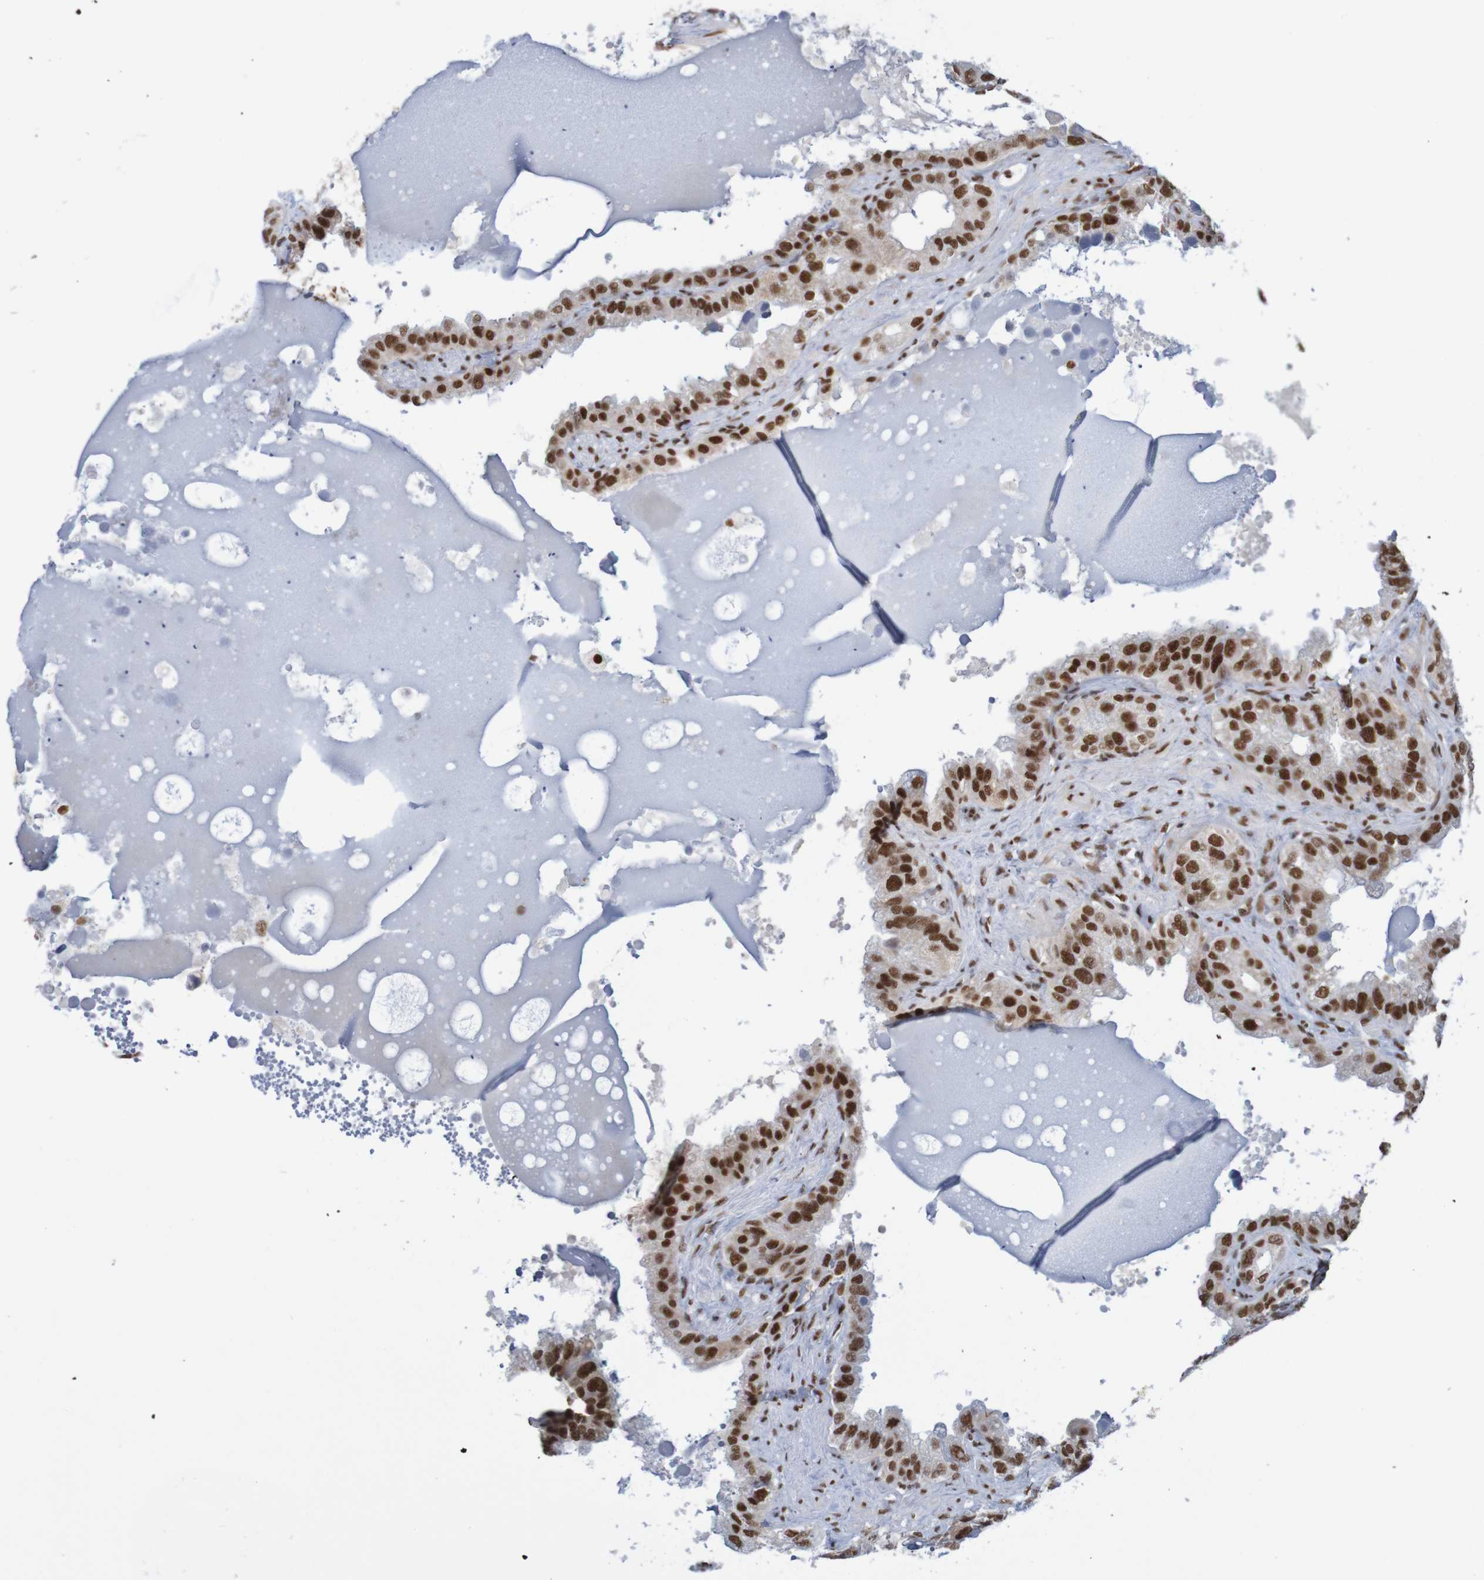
{"staining": {"intensity": "strong", "quantity": ">75%", "location": "nuclear"}, "tissue": "seminal vesicle", "cell_type": "Glandular cells", "image_type": "normal", "snomed": [{"axis": "morphology", "description": "Normal tissue, NOS"}, {"axis": "topography", "description": "Seminal veicle"}], "caption": "IHC (DAB) staining of benign seminal vesicle exhibits strong nuclear protein staining in approximately >75% of glandular cells.", "gene": "THRAP3", "patient": {"sex": "male", "age": 68}}